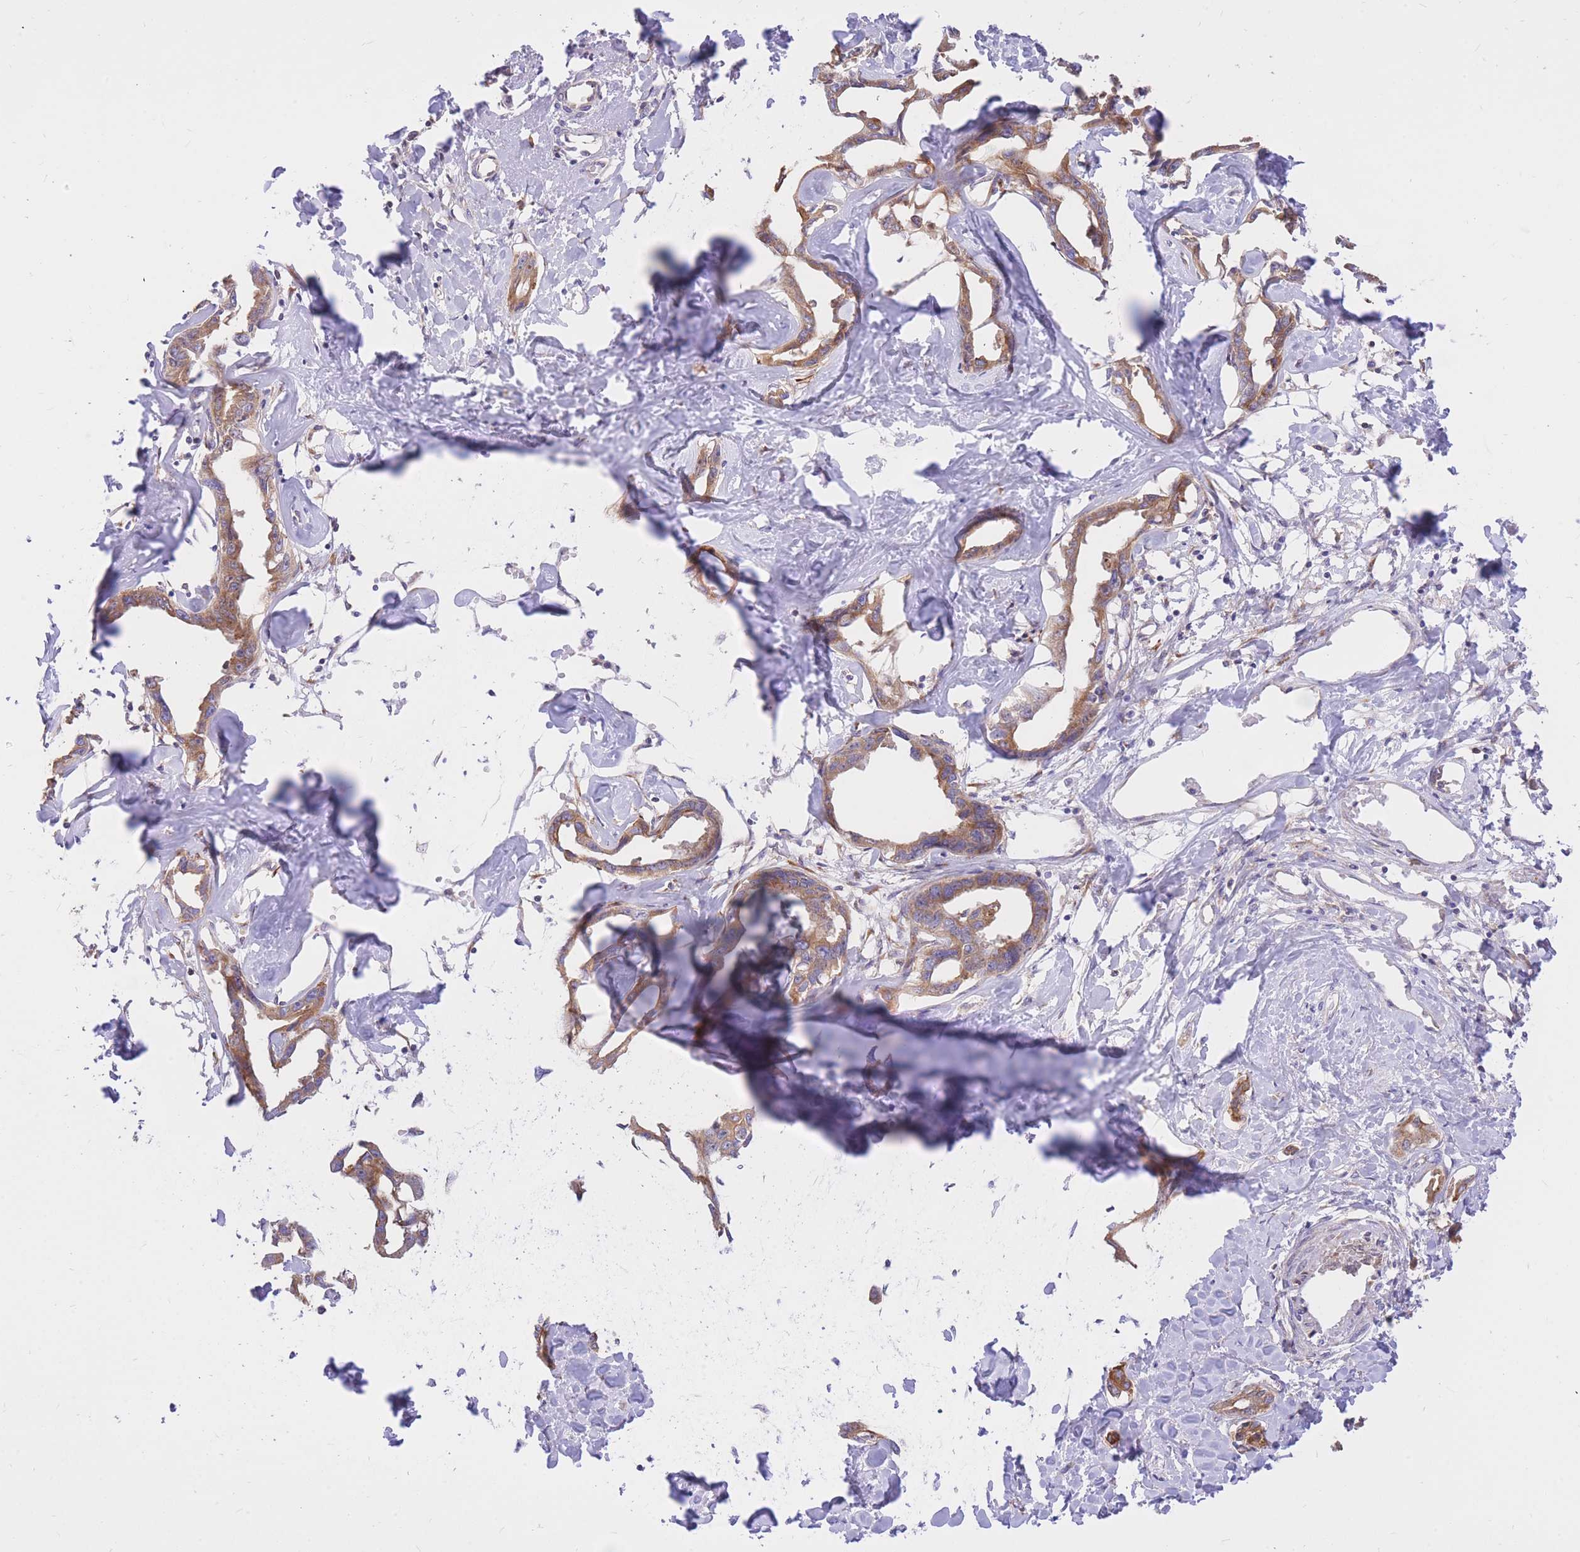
{"staining": {"intensity": "moderate", "quantity": ">75%", "location": "cytoplasmic/membranous"}, "tissue": "liver cancer", "cell_type": "Tumor cells", "image_type": "cancer", "snomed": [{"axis": "morphology", "description": "Cholangiocarcinoma"}, {"axis": "topography", "description": "Liver"}], "caption": "An IHC micrograph of tumor tissue is shown. Protein staining in brown labels moderate cytoplasmic/membranous positivity in liver cancer (cholangiocarcinoma) within tumor cells. (IHC, brightfield microscopy, high magnification).", "gene": "GBP7", "patient": {"sex": "male", "age": 59}}